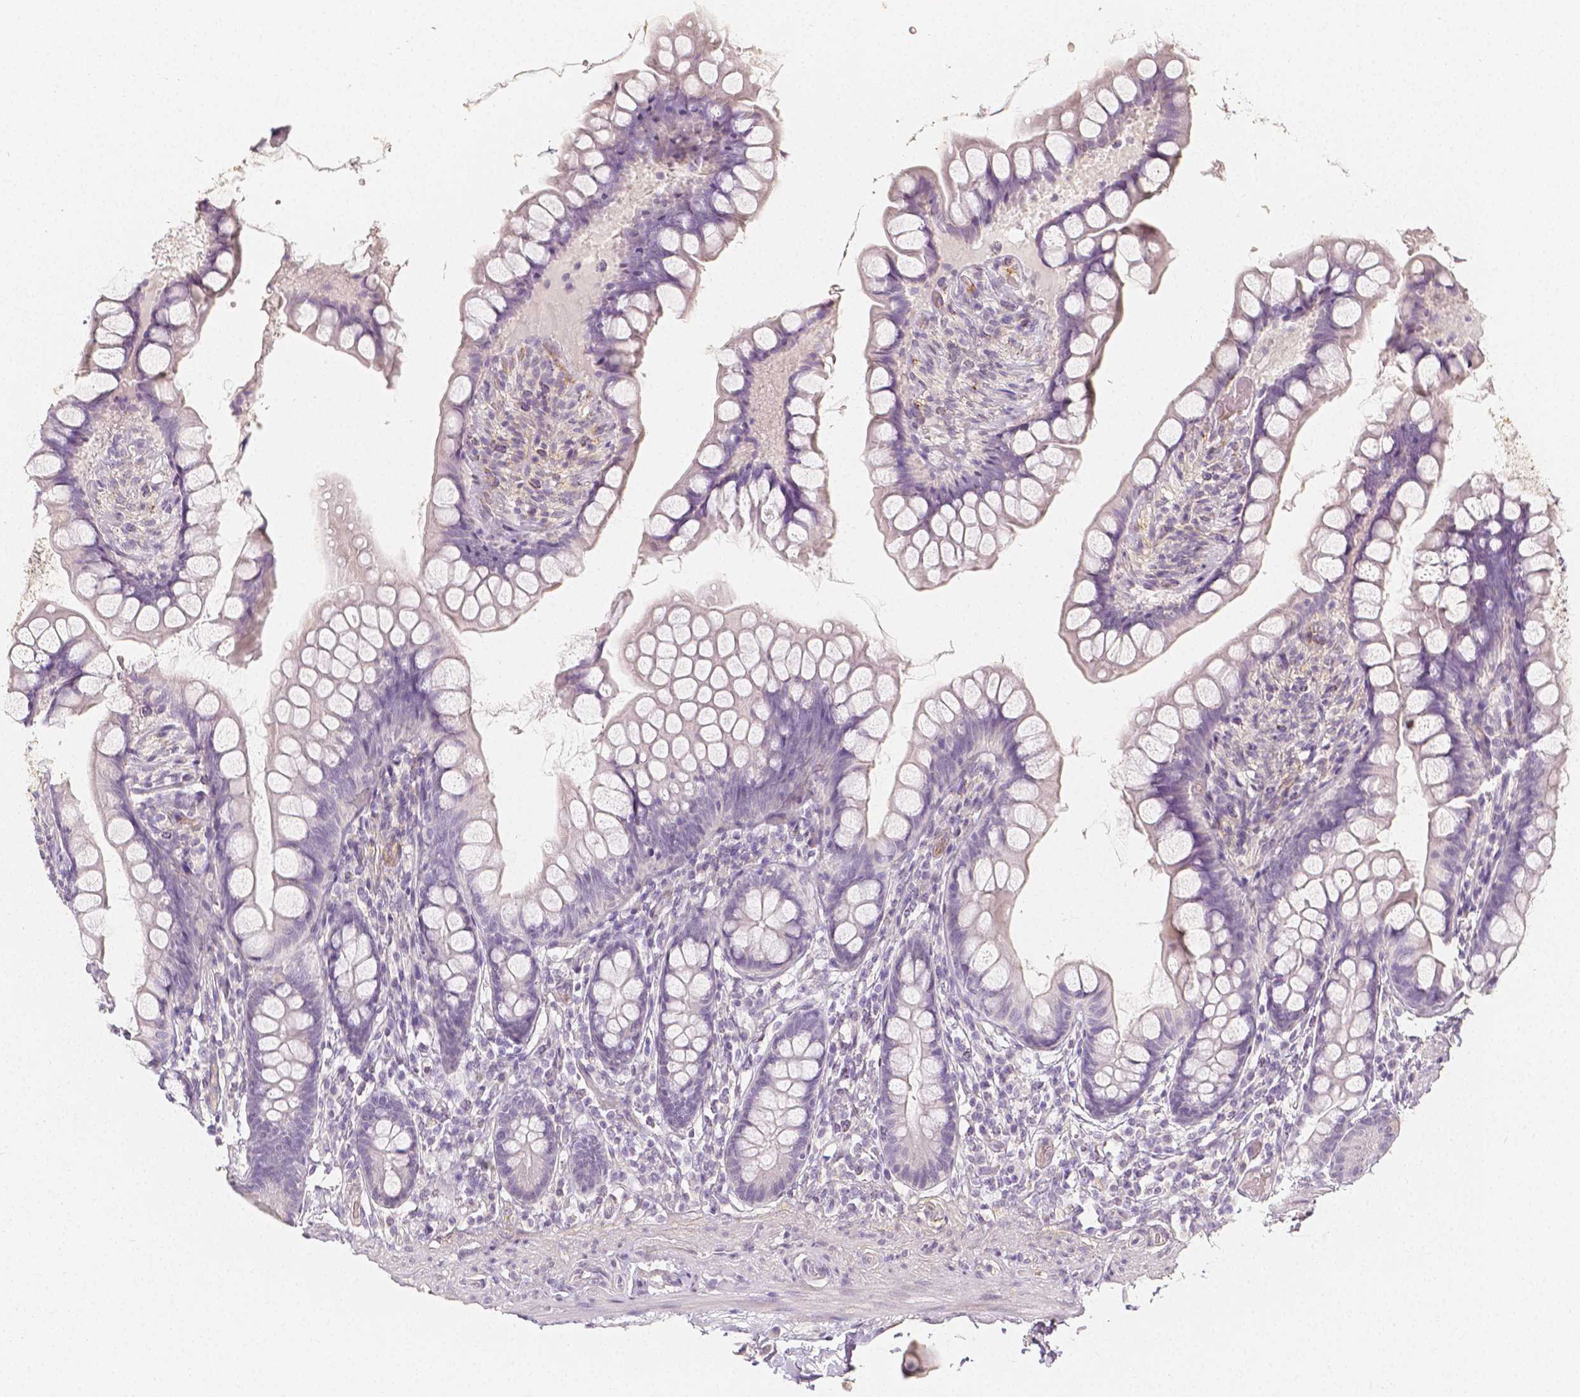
{"staining": {"intensity": "negative", "quantity": "none", "location": "none"}, "tissue": "small intestine", "cell_type": "Glandular cells", "image_type": "normal", "snomed": [{"axis": "morphology", "description": "Normal tissue, NOS"}, {"axis": "topography", "description": "Small intestine"}], "caption": "DAB immunohistochemical staining of unremarkable small intestine displays no significant expression in glandular cells. Brightfield microscopy of IHC stained with DAB (3,3'-diaminobenzidine) (brown) and hematoxylin (blue), captured at high magnification.", "gene": "THY1", "patient": {"sex": "male", "age": 70}}